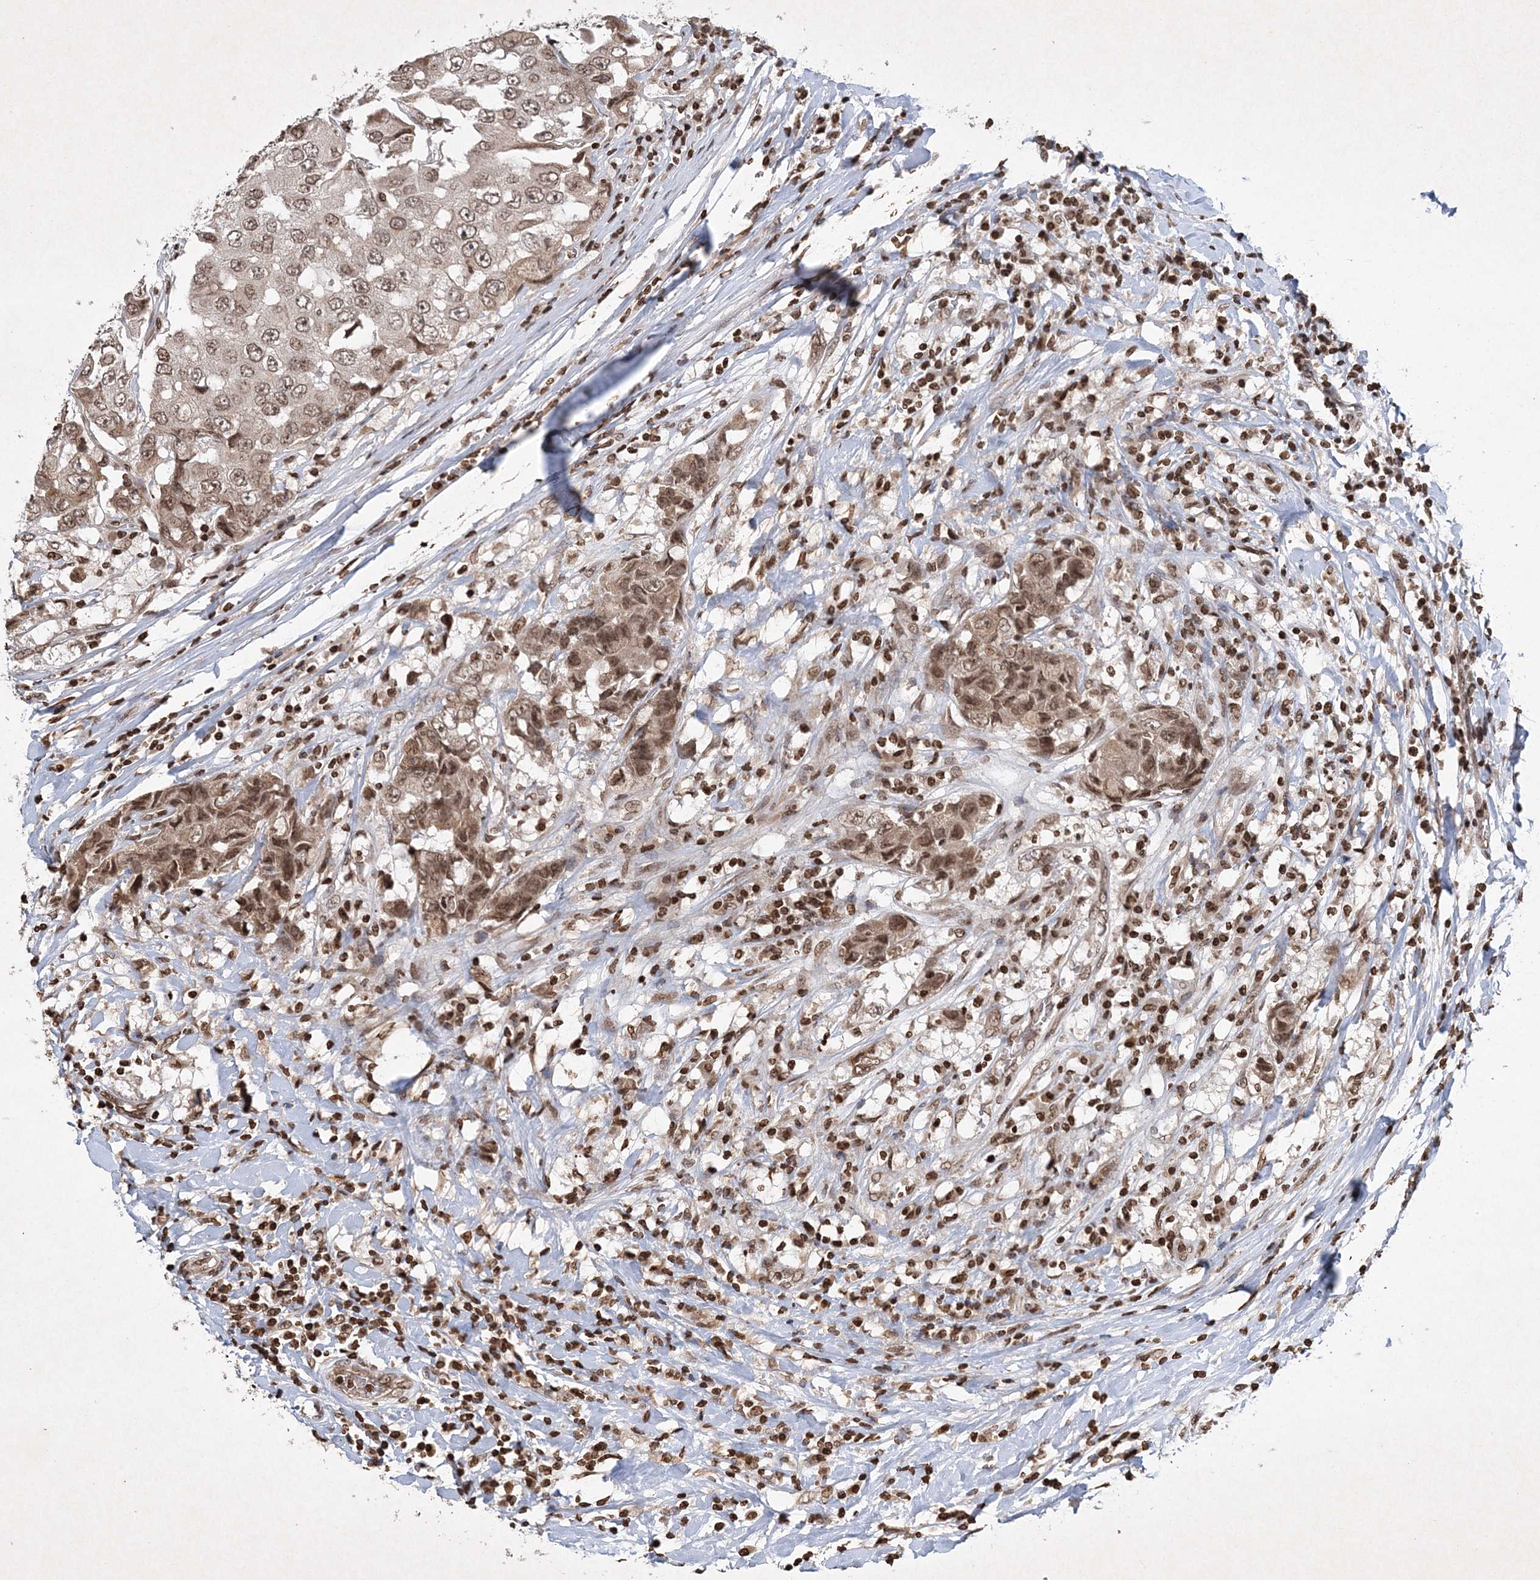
{"staining": {"intensity": "moderate", "quantity": ">75%", "location": "cytoplasmic/membranous,nuclear"}, "tissue": "breast cancer", "cell_type": "Tumor cells", "image_type": "cancer", "snomed": [{"axis": "morphology", "description": "Duct carcinoma"}, {"axis": "topography", "description": "Breast"}], "caption": "A high-resolution micrograph shows IHC staining of breast invasive ductal carcinoma, which exhibits moderate cytoplasmic/membranous and nuclear positivity in about >75% of tumor cells.", "gene": "NEDD9", "patient": {"sex": "female", "age": 27}}